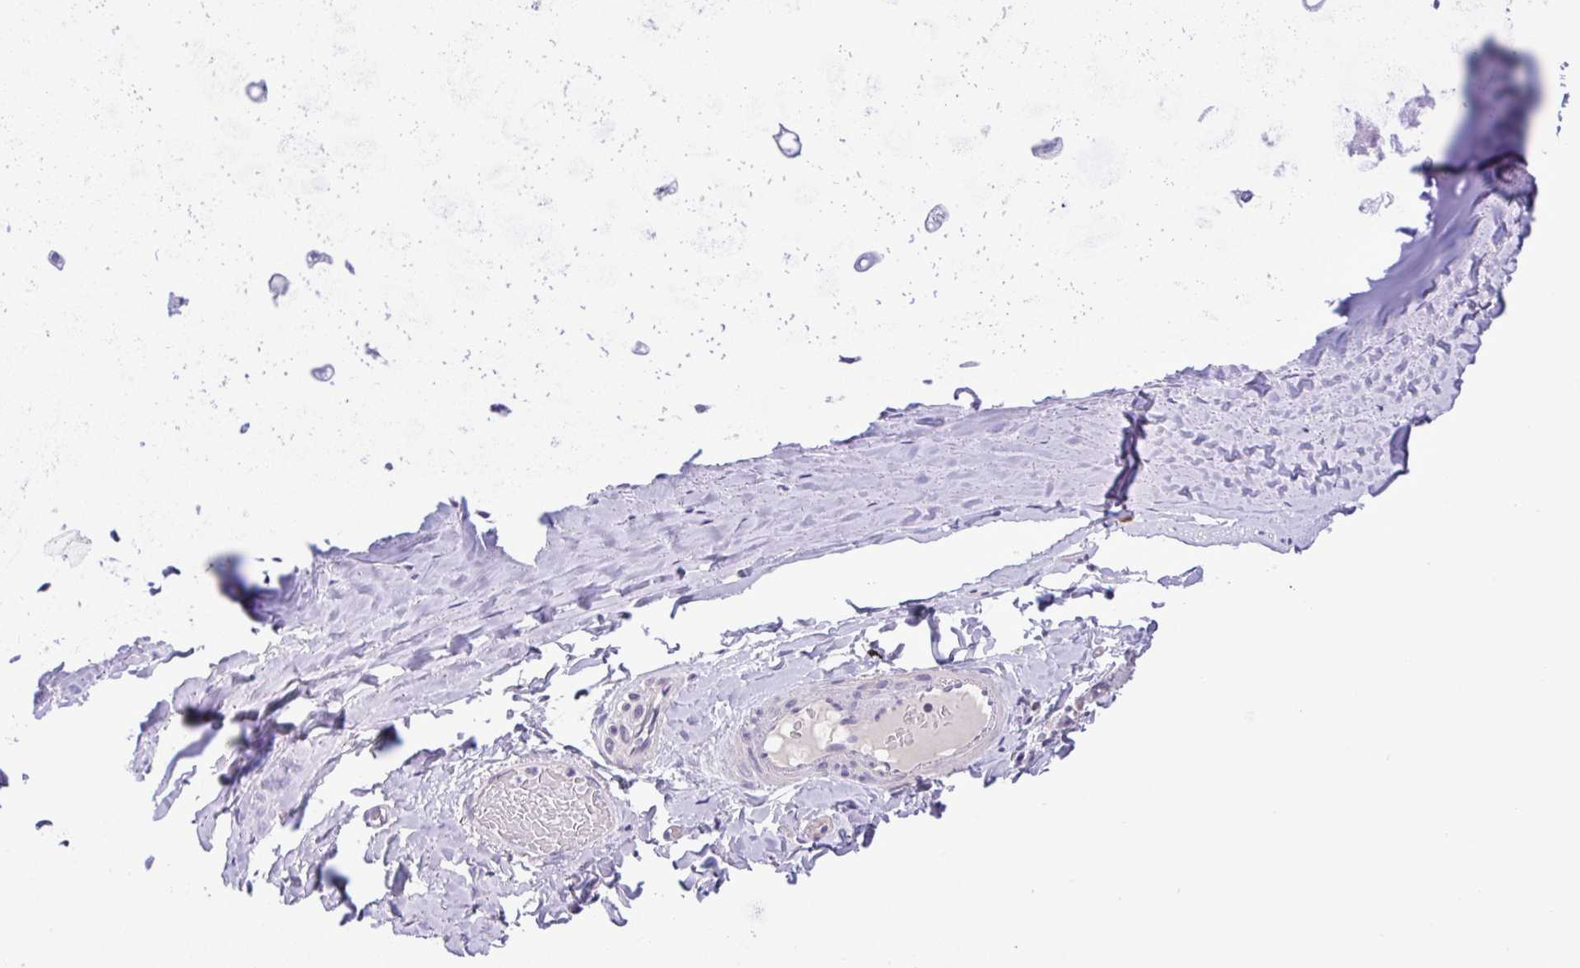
{"staining": {"intensity": "negative", "quantity": "none", "location": "none"}, "tissue": "adipose tissue", "cell_type": "Adipocytes", "image_type": "normal", "snomed": [{"axis": "morphology", "description": "Normal tissue, NOS"}, {"axis": "topography", "description": "Cartilage tissue"}, {"axis": "topography", "description": "Bronchus"}], "caption": "A high-resolution histopathology image shows immunohistochemistry staining of benign adipose tissue, which demonstrates no significant positivity in adipocytes.", "gene": "YBX2", "patient": {"sex": "male", "age": 64}}